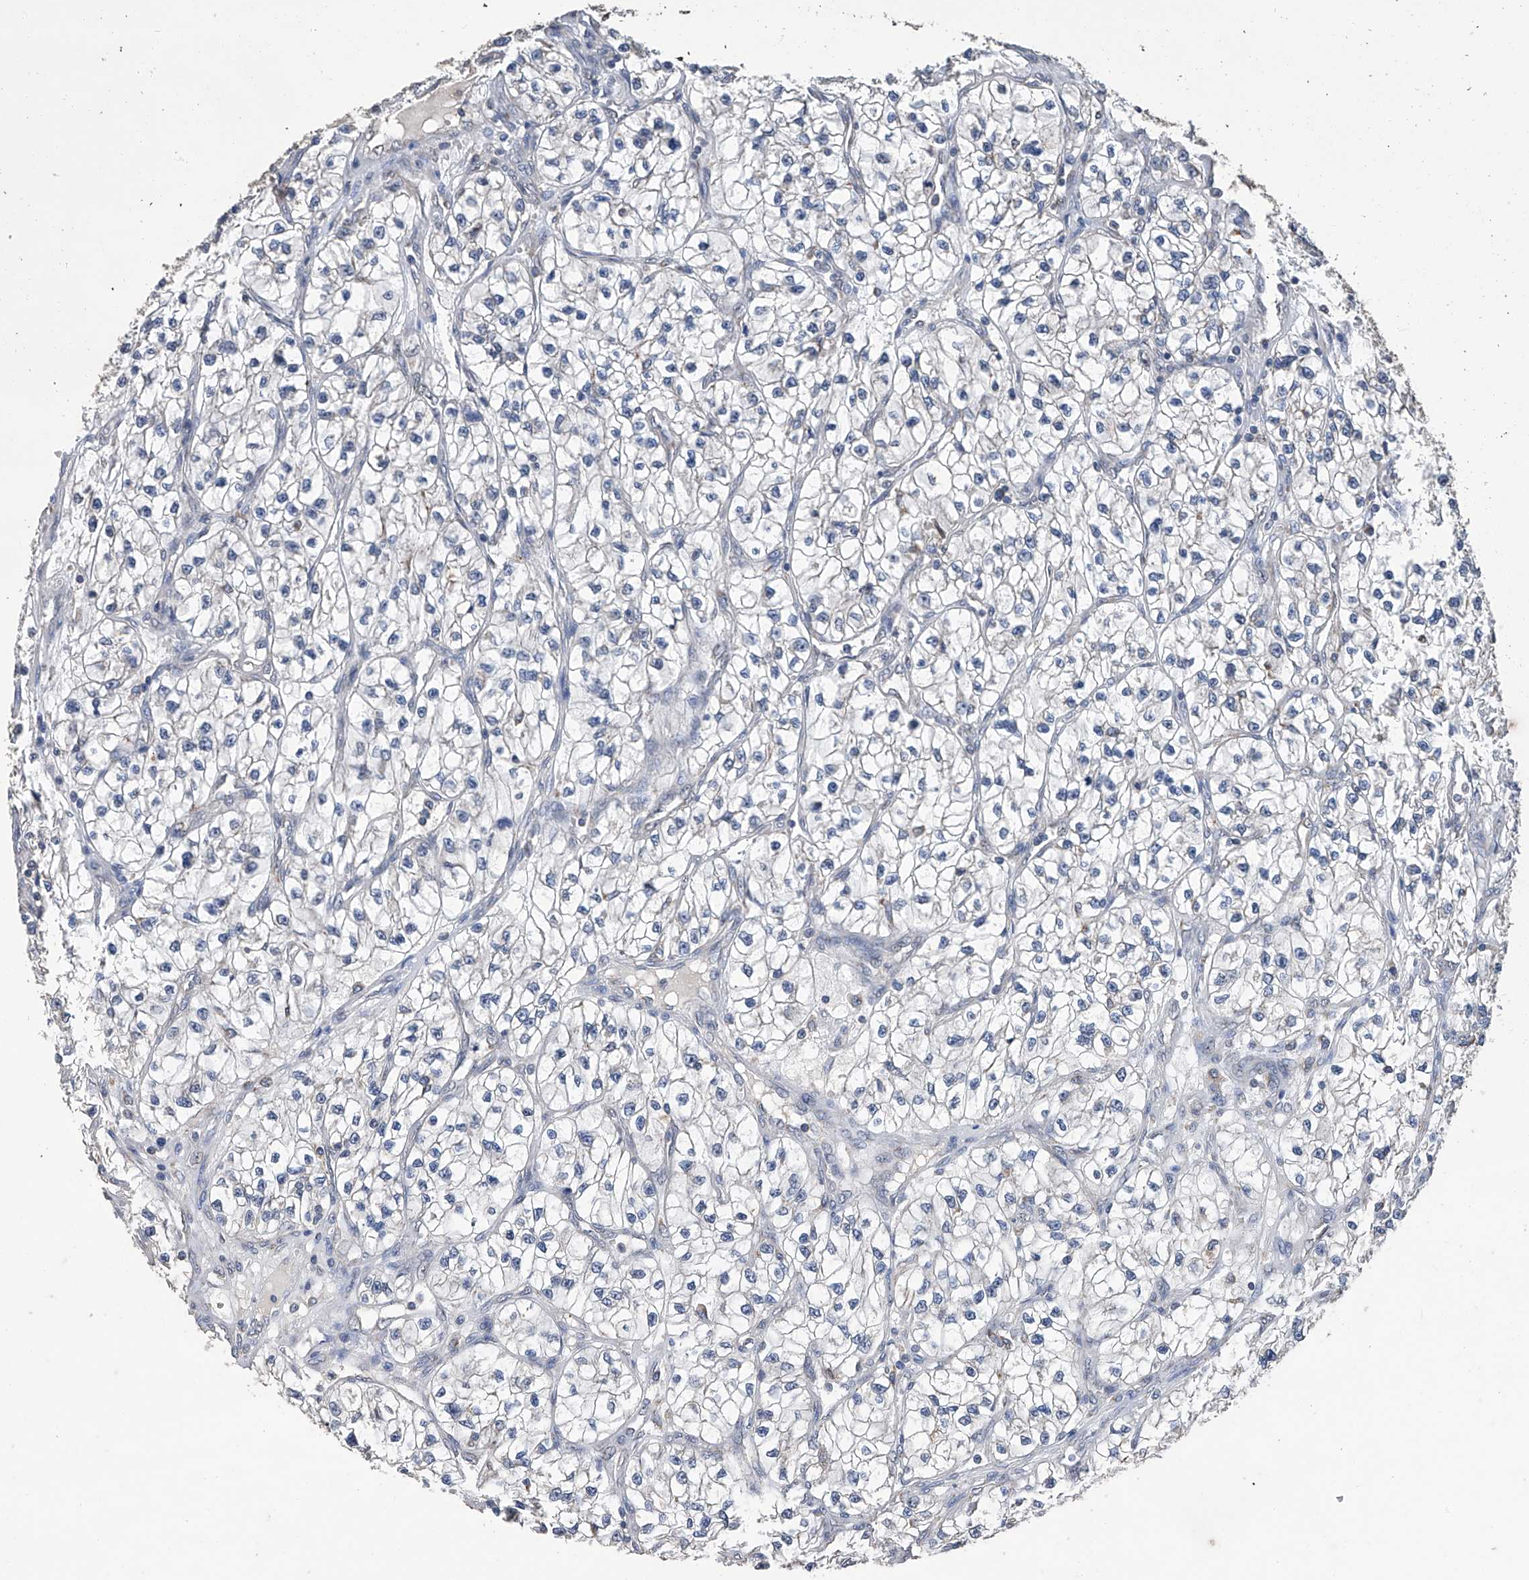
{"staining": {"intensity": "negative", "quantity": "none", "location": "none"}, "tissue": "renal cancer", "cell_type": "Tumor cells", "image_type": "cancer", "snomed": [{"axis": "morphology", "description": "Adenocarcinoma, NOS"}, {"axis": "topography", "description": "Kidney"}], "caption": "This is an IHC micrograph of renal cancer (adenocarcinoma). There is no expression in tumor cells.", "gene": "GPT", "patient": {"sex": "female", "age": 57}}